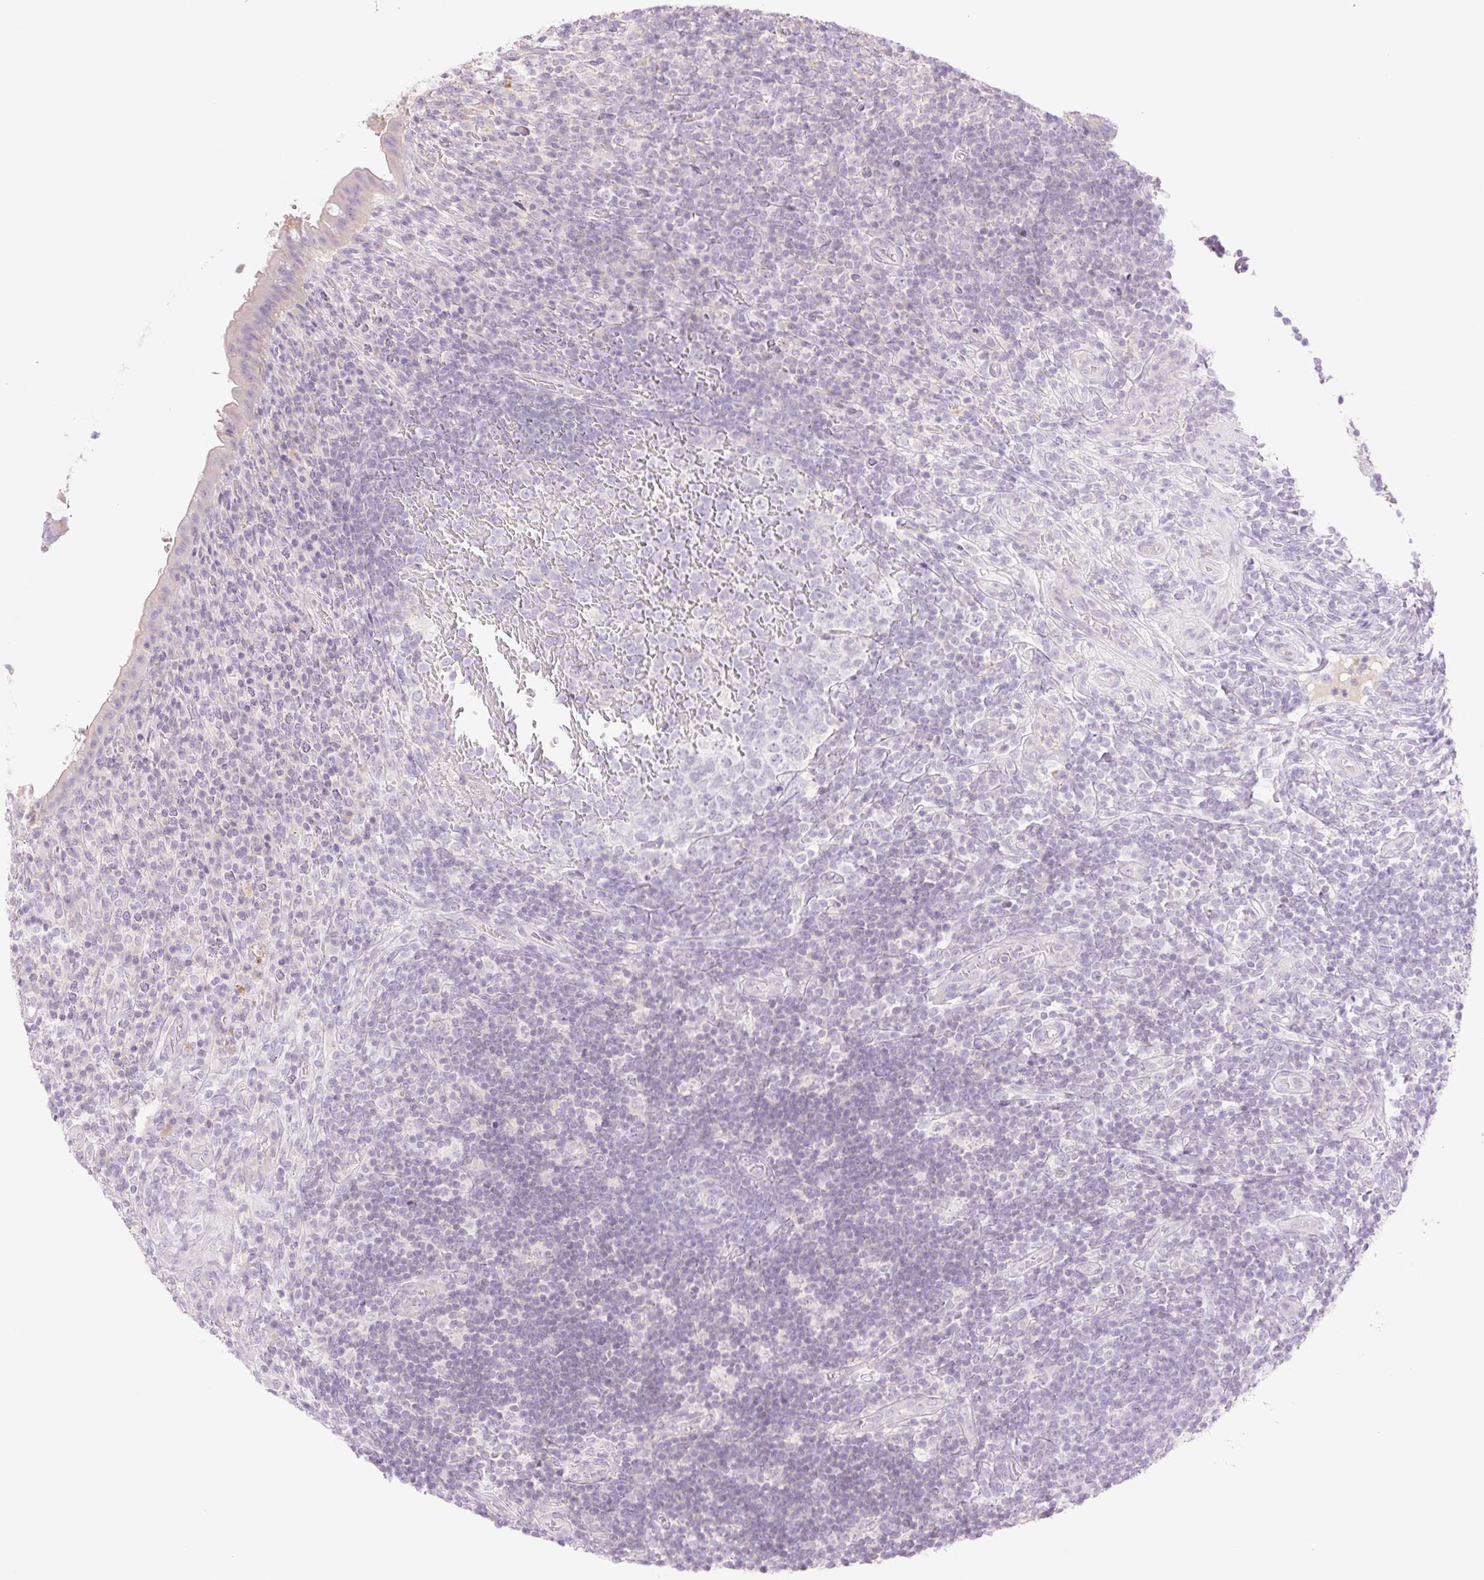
{"staining": {"intensity": "strong", "quantity": "<25%", "location": "cytoplasmic/membranous"}, "tissue": "appendix", "cell_type": "Glandular cells", "image_type": "normal", "snomed": [{"axis": "morphology", "description": "Normal tissue, NOS"}, {"axis": "topography", "description": "Appendix"}], "caption": "Immunohistochemistry micrograph of unremarkable human appendix stained for a protein (brown), which reveals medium levels of strong cytoplasmic/membranous positivity in approximately <25% of glandular cells.", "gene": "TBX15", "patient": {"sex": "female", "age": 43}}